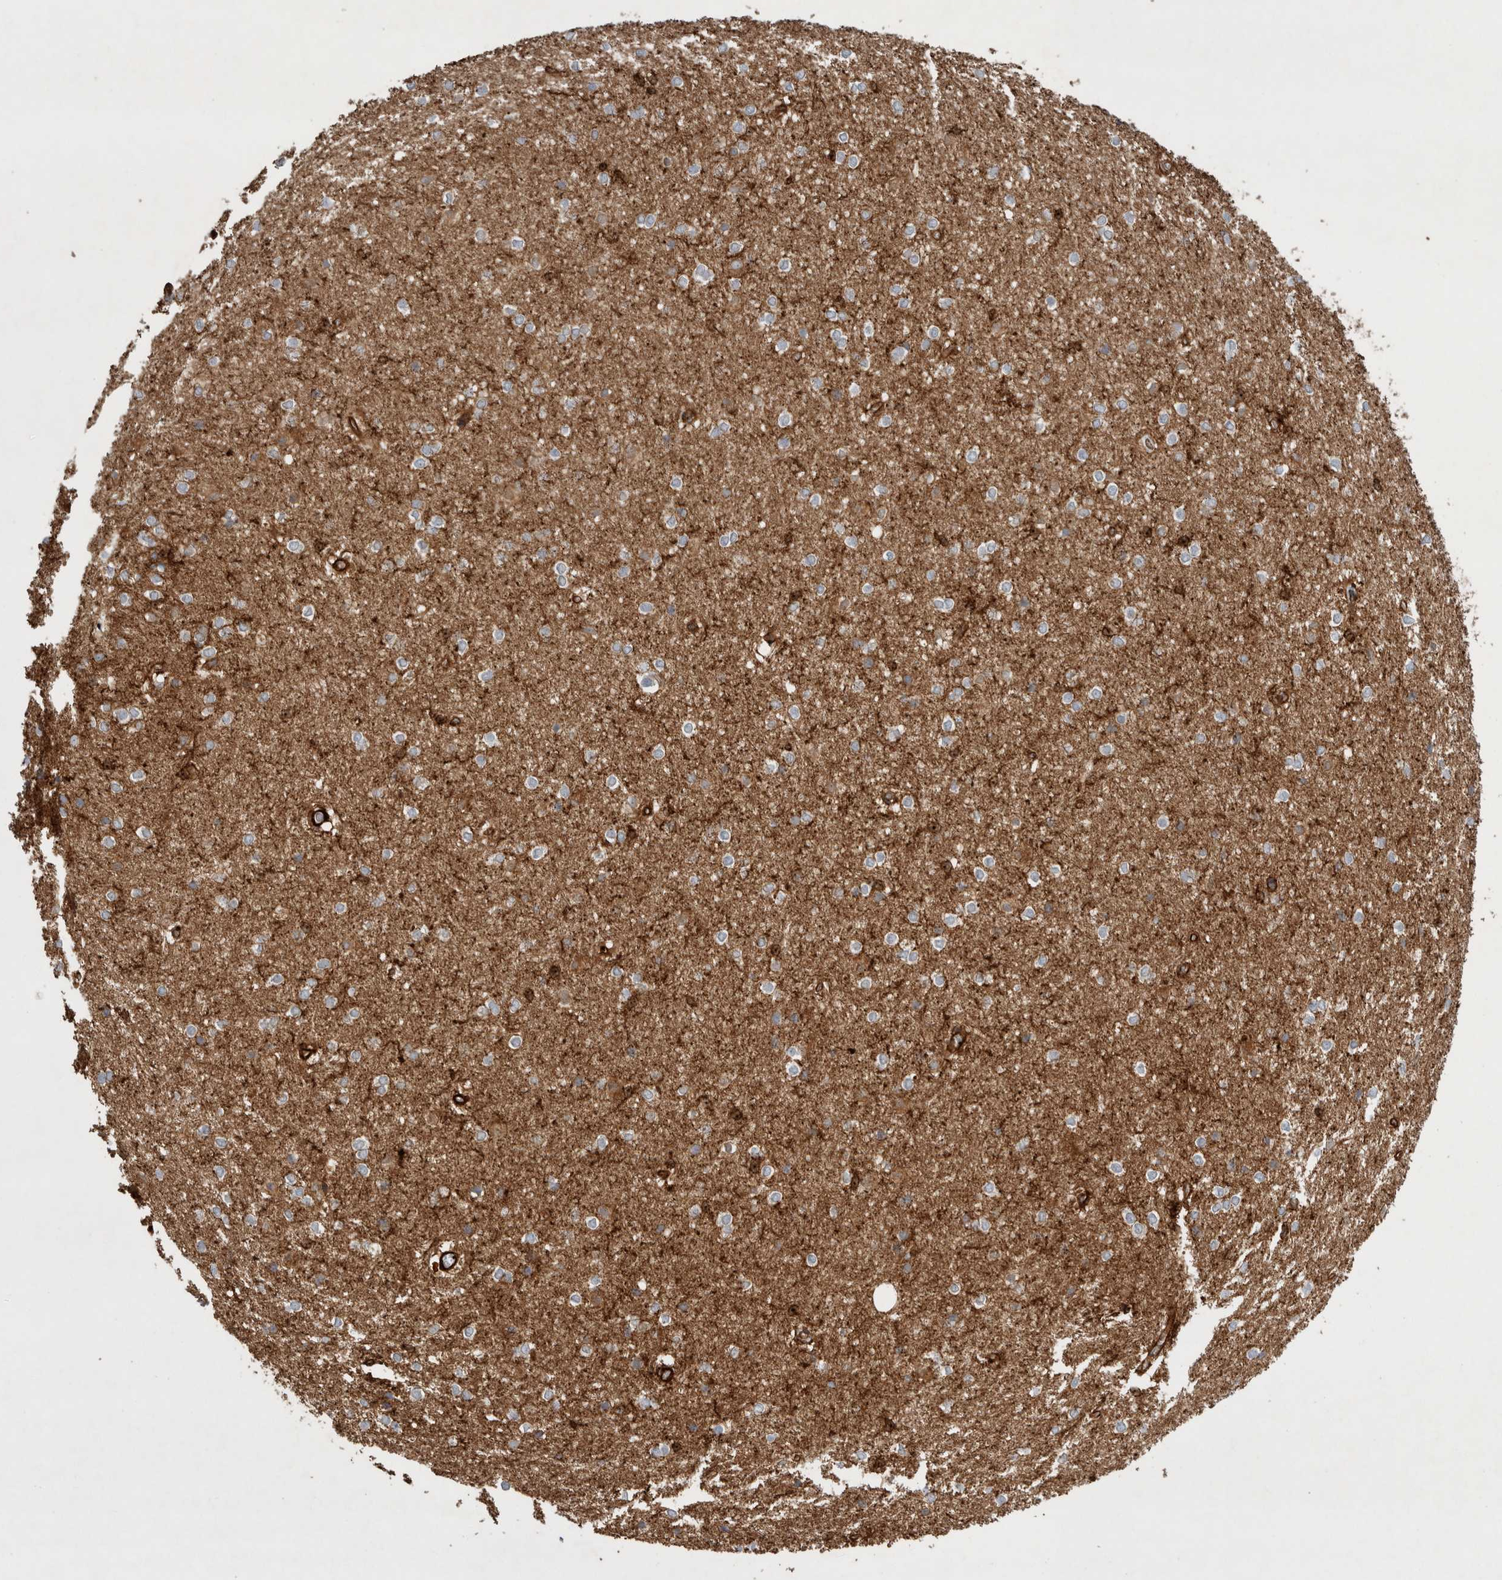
{"staining": {"intensity": "negative", "quantity": "none", "location": "none"}, "tissue": "caudate", "cell_type": "Glial cells", "image_type": "normal", "snomed": [{"axis": "morphology", "description": "Normal tissue, NOS"}, {"axis": "topography", "description": "Lateral ventricle wall"}], "caption": "Immunohistochemistry (IHC) micrograph of benign human caudate stained for a protein (brown), which displays no staining in glial cells.", "gene": "GPER1", "patient": {"sex": "female", "age": 19}}